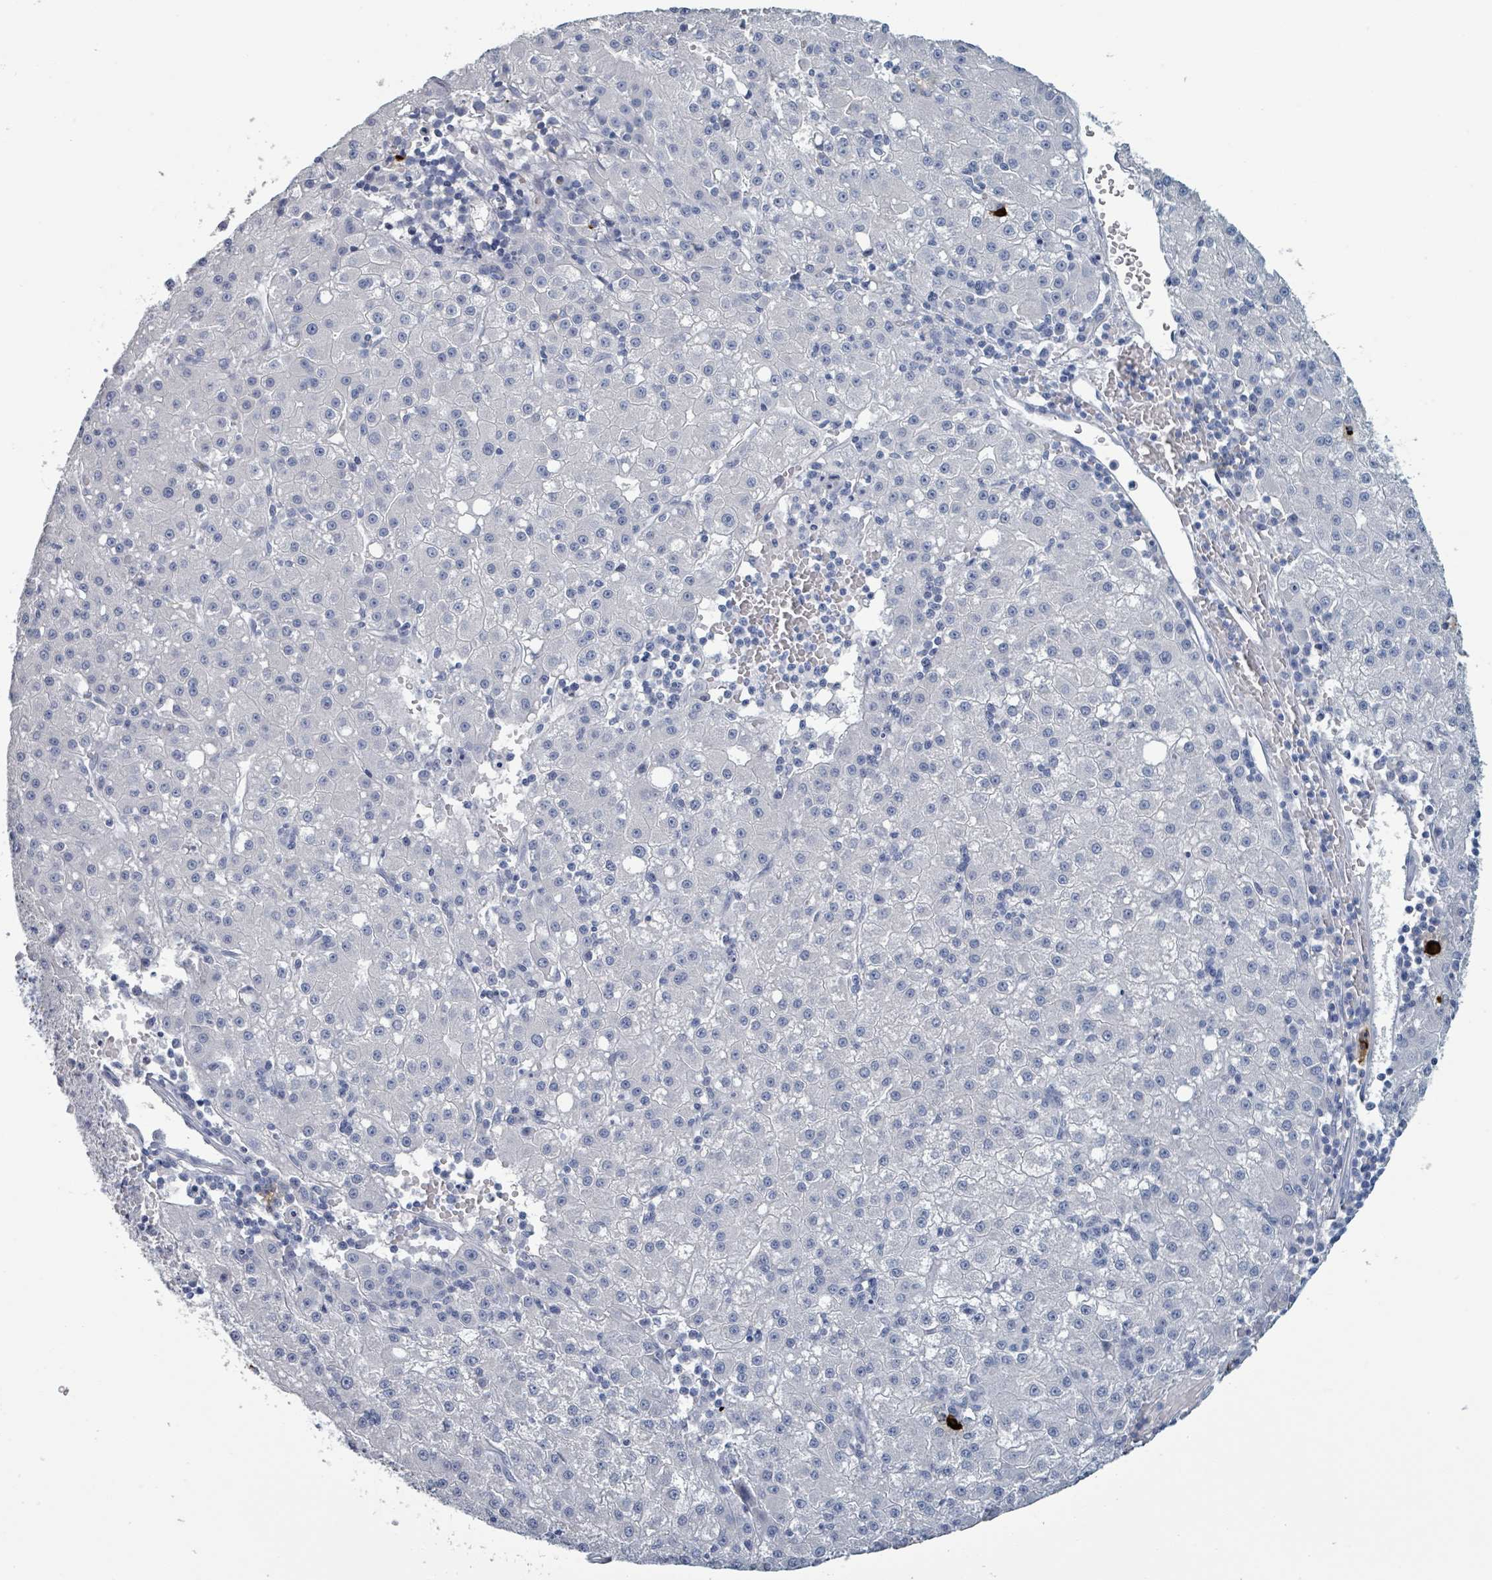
{"staining": {"intensity": "negative", "quantity": "none", "location": "none"}, "tissue": "liver cancer", "cell_type": "Tumor cells", "image_type": "cancer", "snomed": [{"axis": "morphology", "description": "Carcinoma, Hepatocellular, NOS"}, {"axis": "topography", "description": "Liver"}], "caption": "Tumor cells are negative for protein expression in human liver hepatocellular carcinoma.", "gene": "VPS13D", "patient": {"sex": "male", "age": 76}}